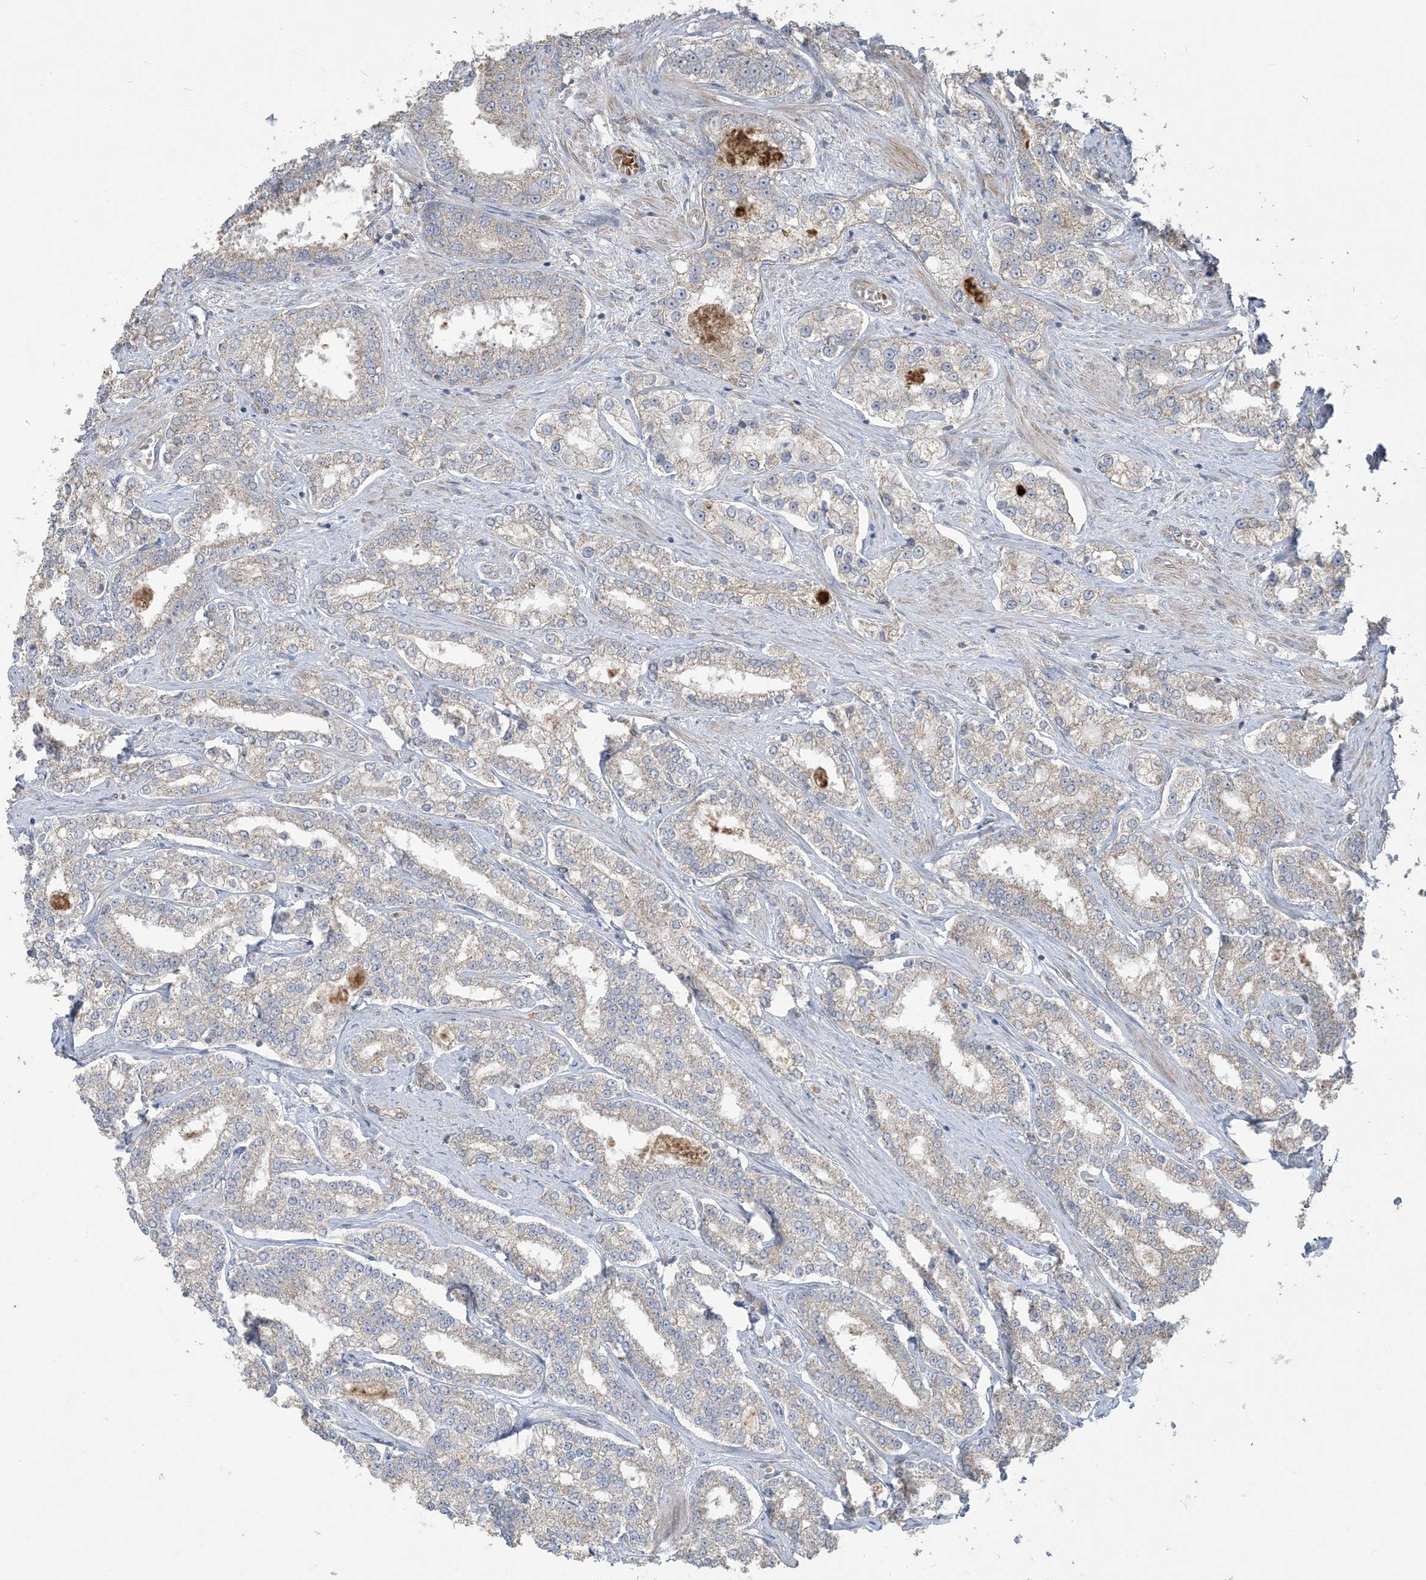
{"staining": {"intensity": "negative", "quantity": "none", "location": "none"}, "tissue": "prostate cancer", "cell_type": "Tumor cells", "image_type": "cancer", "snomed": [{"axis": "morphology", "description": "Normal tissue, NOS"}, {"axis": "morphology", "description": "Adenocarcinoma, High grade"}, {"axis": "topography", "description": "Prostate"}], "caption": "DAB immunohistochemical staining of human prostate cancer (high-grade adenocarcinoma) exhibits no significant staining in tumor cells.", "gene": "KLHL18", "patient": {"sex": "male", "age": 83}}